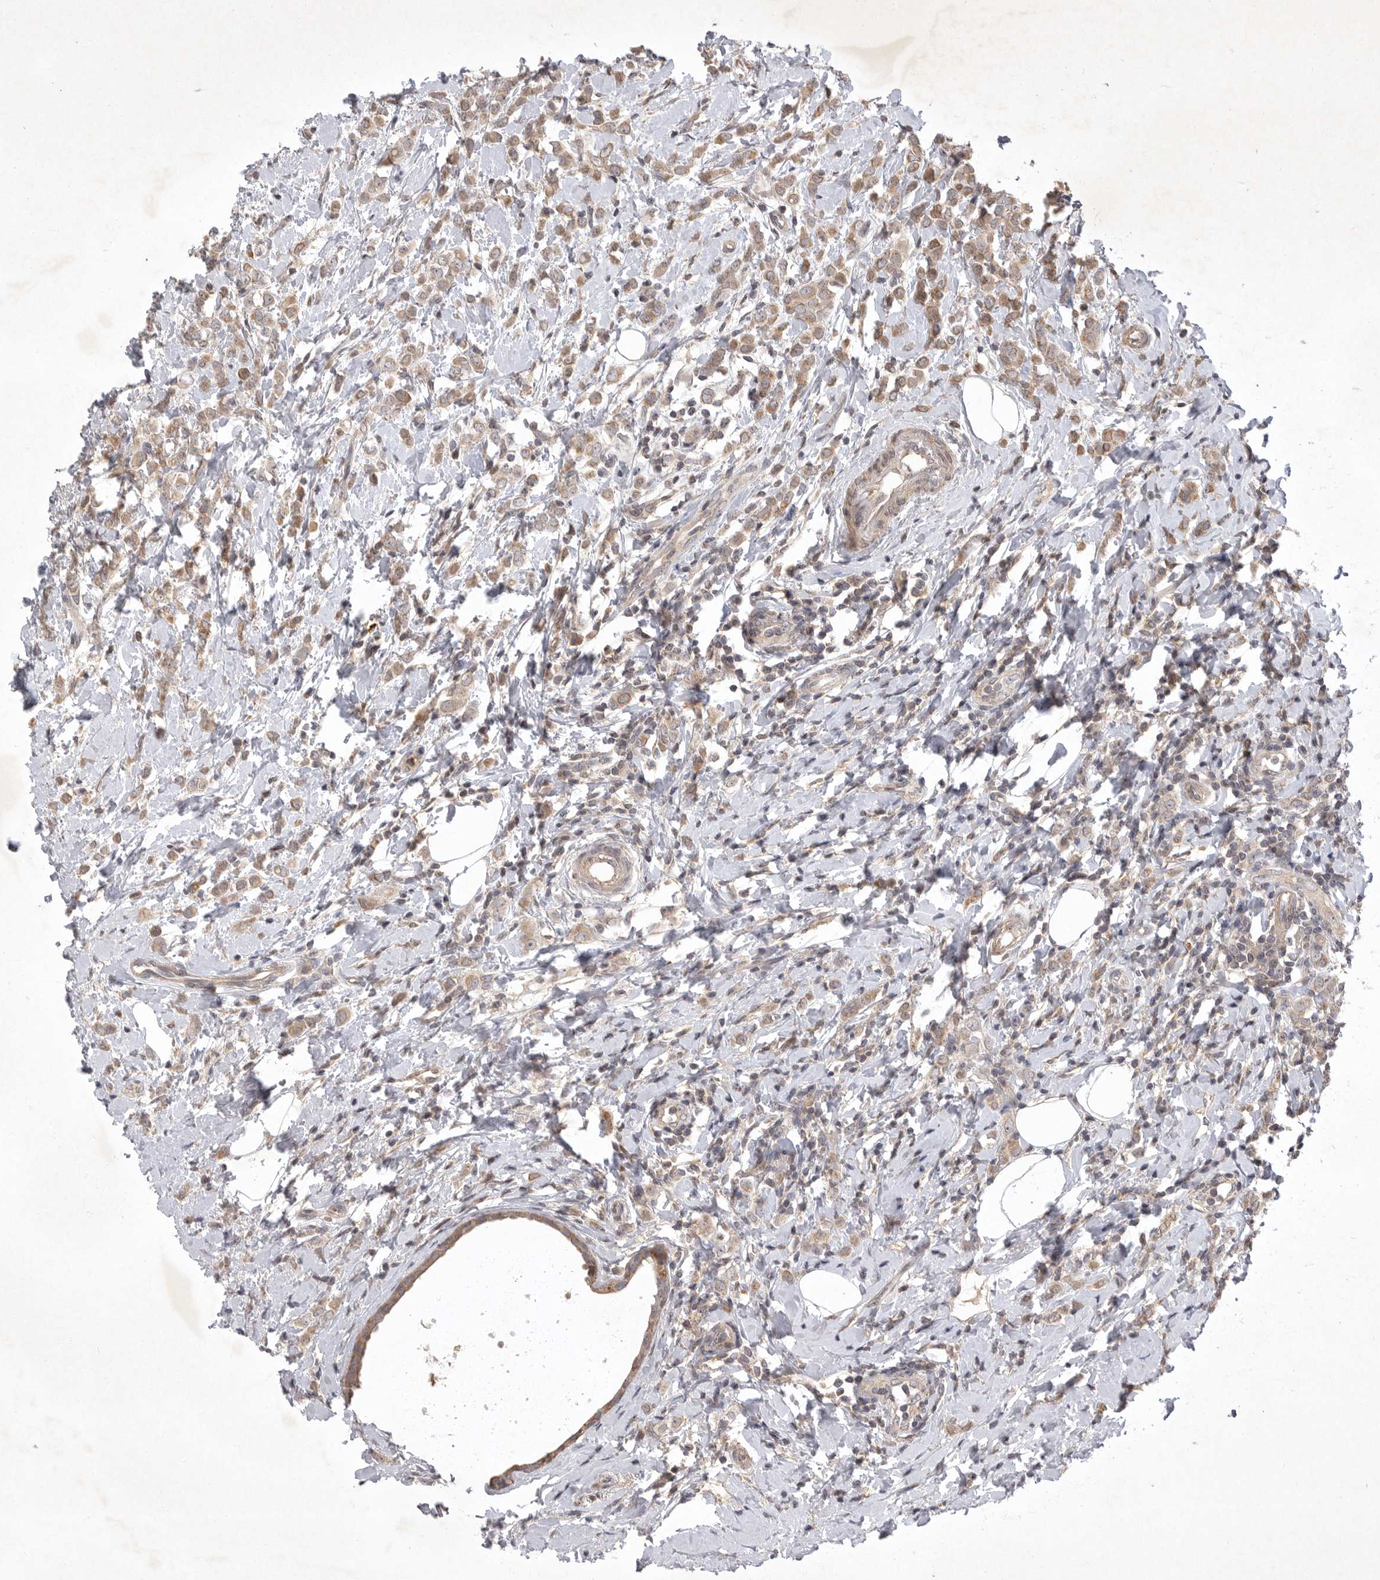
{"staining": {"intensity": "weak", "quantity": ">75%", "location": "cytoplasmic/membranous"}, "tissue": "breast cancer", "cell_type": "Tumor cells", "image_type": "cancer", "snomed": [{"axis": "morphology", "description": "Lobular carcinoma"}, {"axis": "topography", "description": "Breast"}], "caption": "Breast lobular carcinoma was stained to show a protein in brown. There is low levels of weak cytoplasmic/membranous staining in approximately >75% of tumor cells. The protein of interest is shown in brown color, while the nuclei are stained blue.", "gene": "UBE3D", "patient": {"sex": "female", "age": 47}}